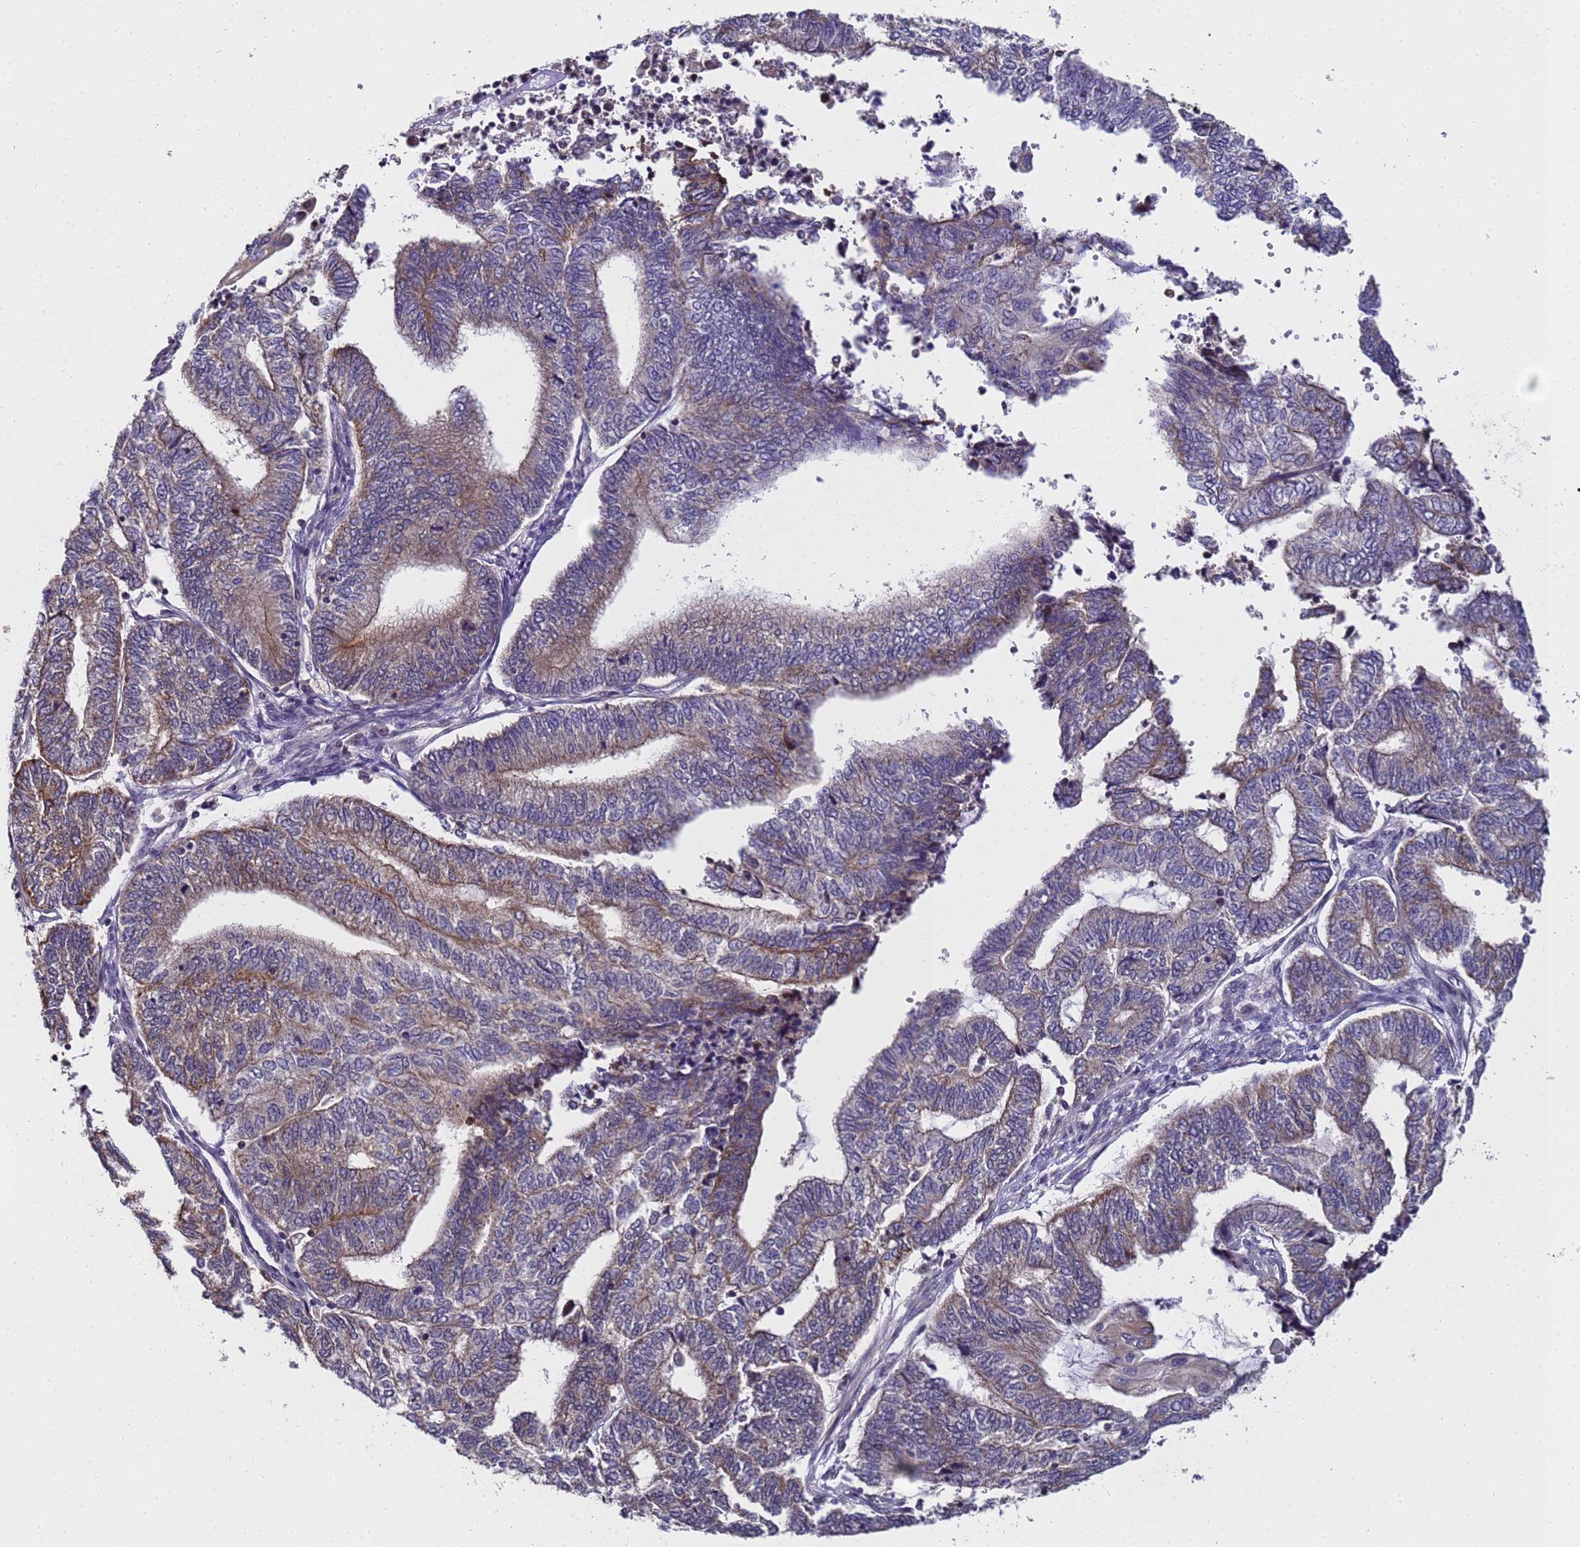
{"staining": {"intensity": "moderate", "quantity": "<25%", "location": "cytoplasmic/membranous"}, "tissue": "endometrial cancer", "cell_type": "Tumor cells", "image_type": "cancer", "snomed": [{"axis": "morphology", "description": "Adenocarcinoma, NOS"}, {"axis": "topography", "description": "Uterus"}, {"axis": "topography", "description": "Endometrium"}], "caption": "A brown stain labels moderate cytoplasmic/membranous staining of a protein in endometrial cancer tumor cells.", "gene": "ANAPC13", "patient": {"sex": "female", "age": 70}}